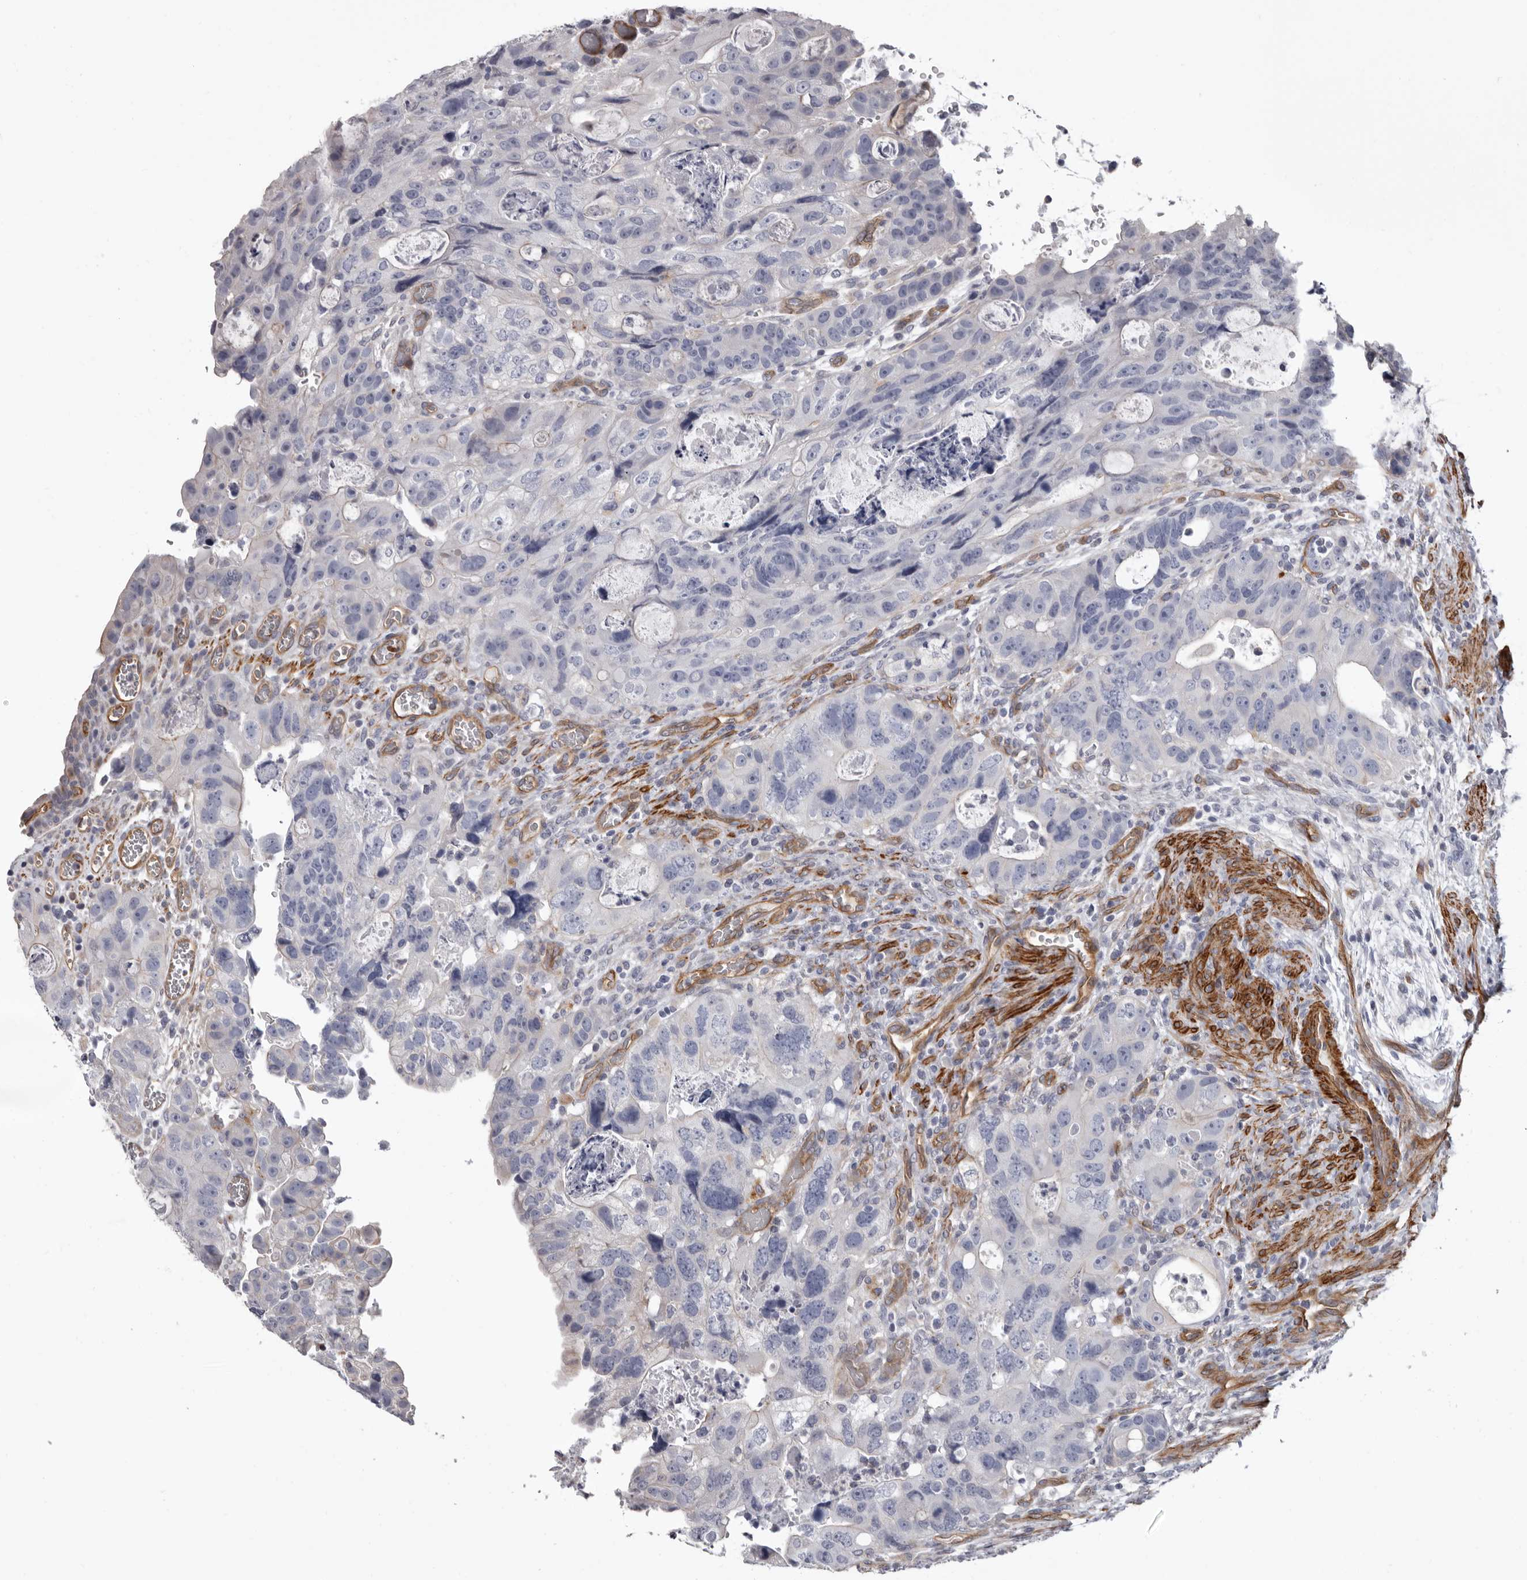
{"staining": {"intensity": "negative", "quantity": "none", "location": "none"}, "tissue": "colorectal cancer", "cell_type": "Tumor cells", "image_type": "cancer", "snomed": [{"axis": "morphology", "description": "Adenocarcinoma, NOS"}, {"axis": "topography", "description": "Rectum"}], "caption": "IHC photomicrograph of neoplastic tissue: colorectal cancer (adenocarcinoma) stained with DAB (3,3'-diaminobenzidine) demonstrates no significant protein positivity in tumor cells. (Brightfield microscopy of DAB (3,3'-diaminobenzidine) immunohistochemistry (IHC) at high magnification).", "gene": "ADGRL4", "patient": {"sex": "male", "age": 59}}